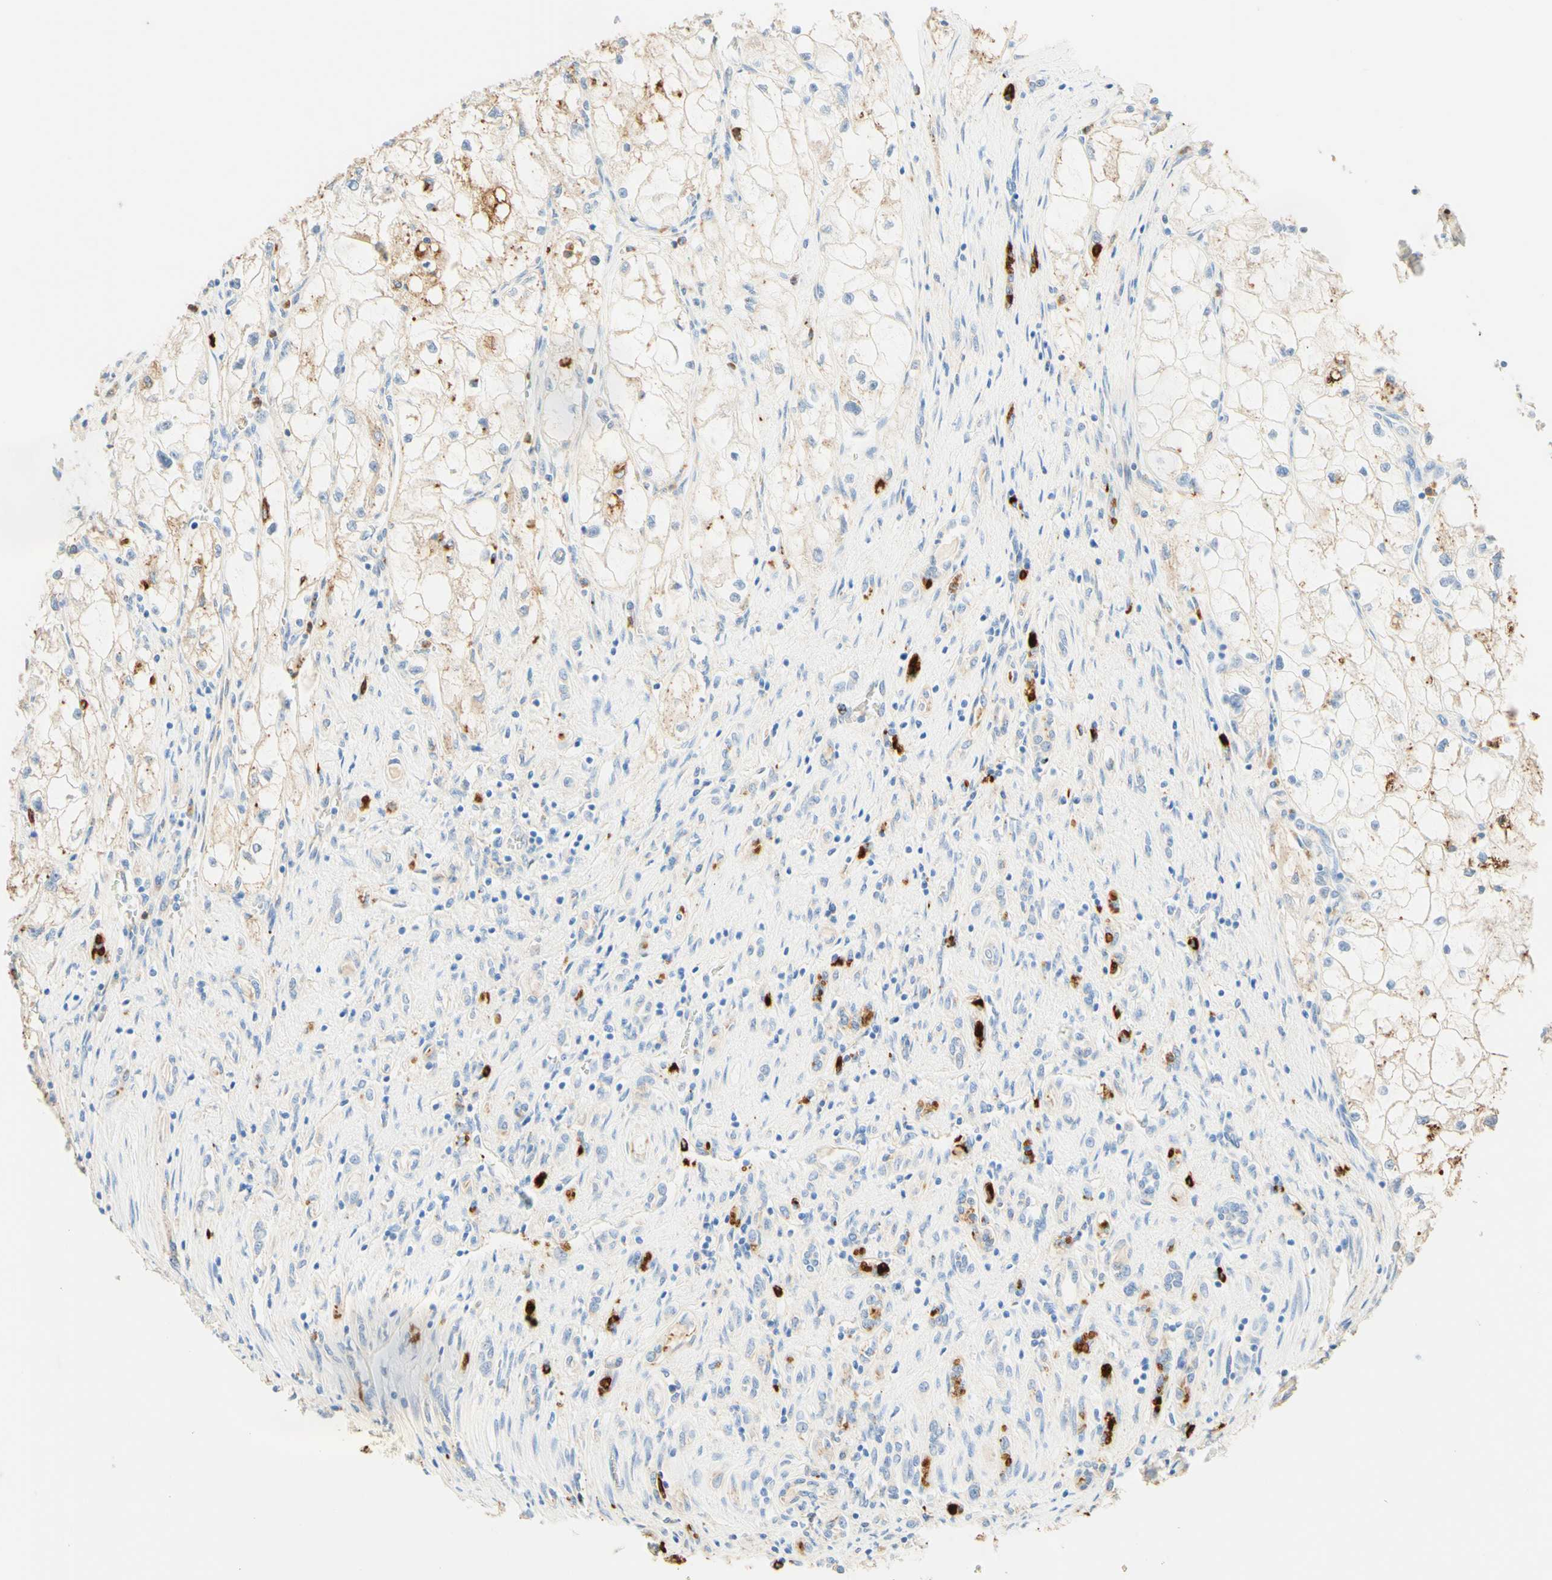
{"staining": {"intensity": "moderate", "quantity": "25%-75%", "location": "cytoplasmic/membranous"}, "tissue": "renal cancer", "cell_type": "Tumor cells", "image_type": "cancer", "snomed": [{"axis": "morphology", "description": "Adenocarcinoma, NOS"}, {"axis": "topography", "description": "Kidney"}], "caption": "Immunohistochemical staining of adenocarcinoma (renal) displays medium levels of moderate cytoplasmic/membranous protein positivity in approximately 25%-75% of tumor cells. Nuclei are stained in blue.", "gene": "CD63", "patient": {"sex": "female", "age": 70}}